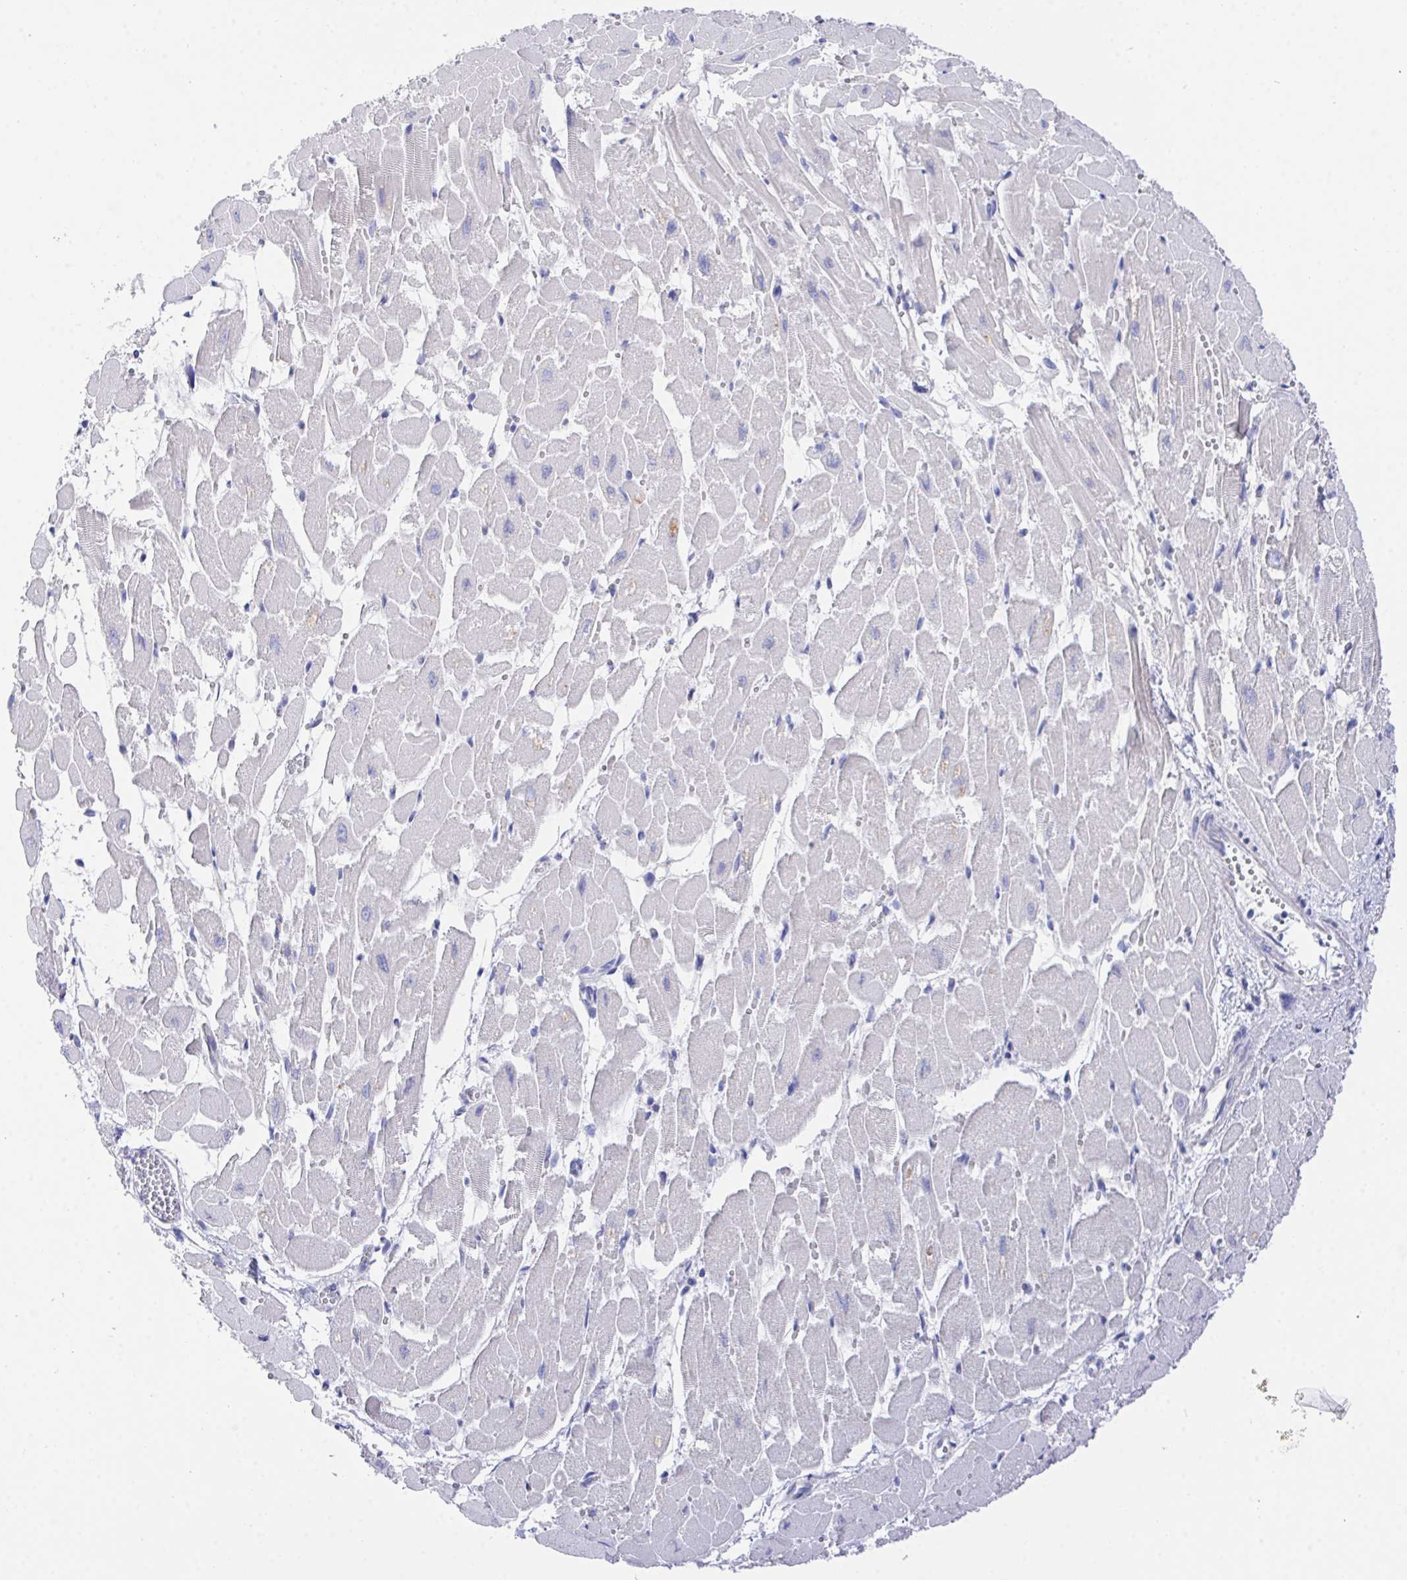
{"staining": {"intensity": "negative", "quantity": "none", "location": "none"}, "tissue": "heart muscle", "cell_type": "Cardiomyocytes", "image_type": "normal", "snomed": [{"axis": "morphology", "description": "Normal tissue, NOS"}, {"axis": "topography", "description": "Heart"}], "caption": "Immunohistochemistry (IHC) of normal human heart muscle reveals no expression in cardiomyocytes.", "gene": "PRG3", "patient": {"sex": "female", "age": 52}}